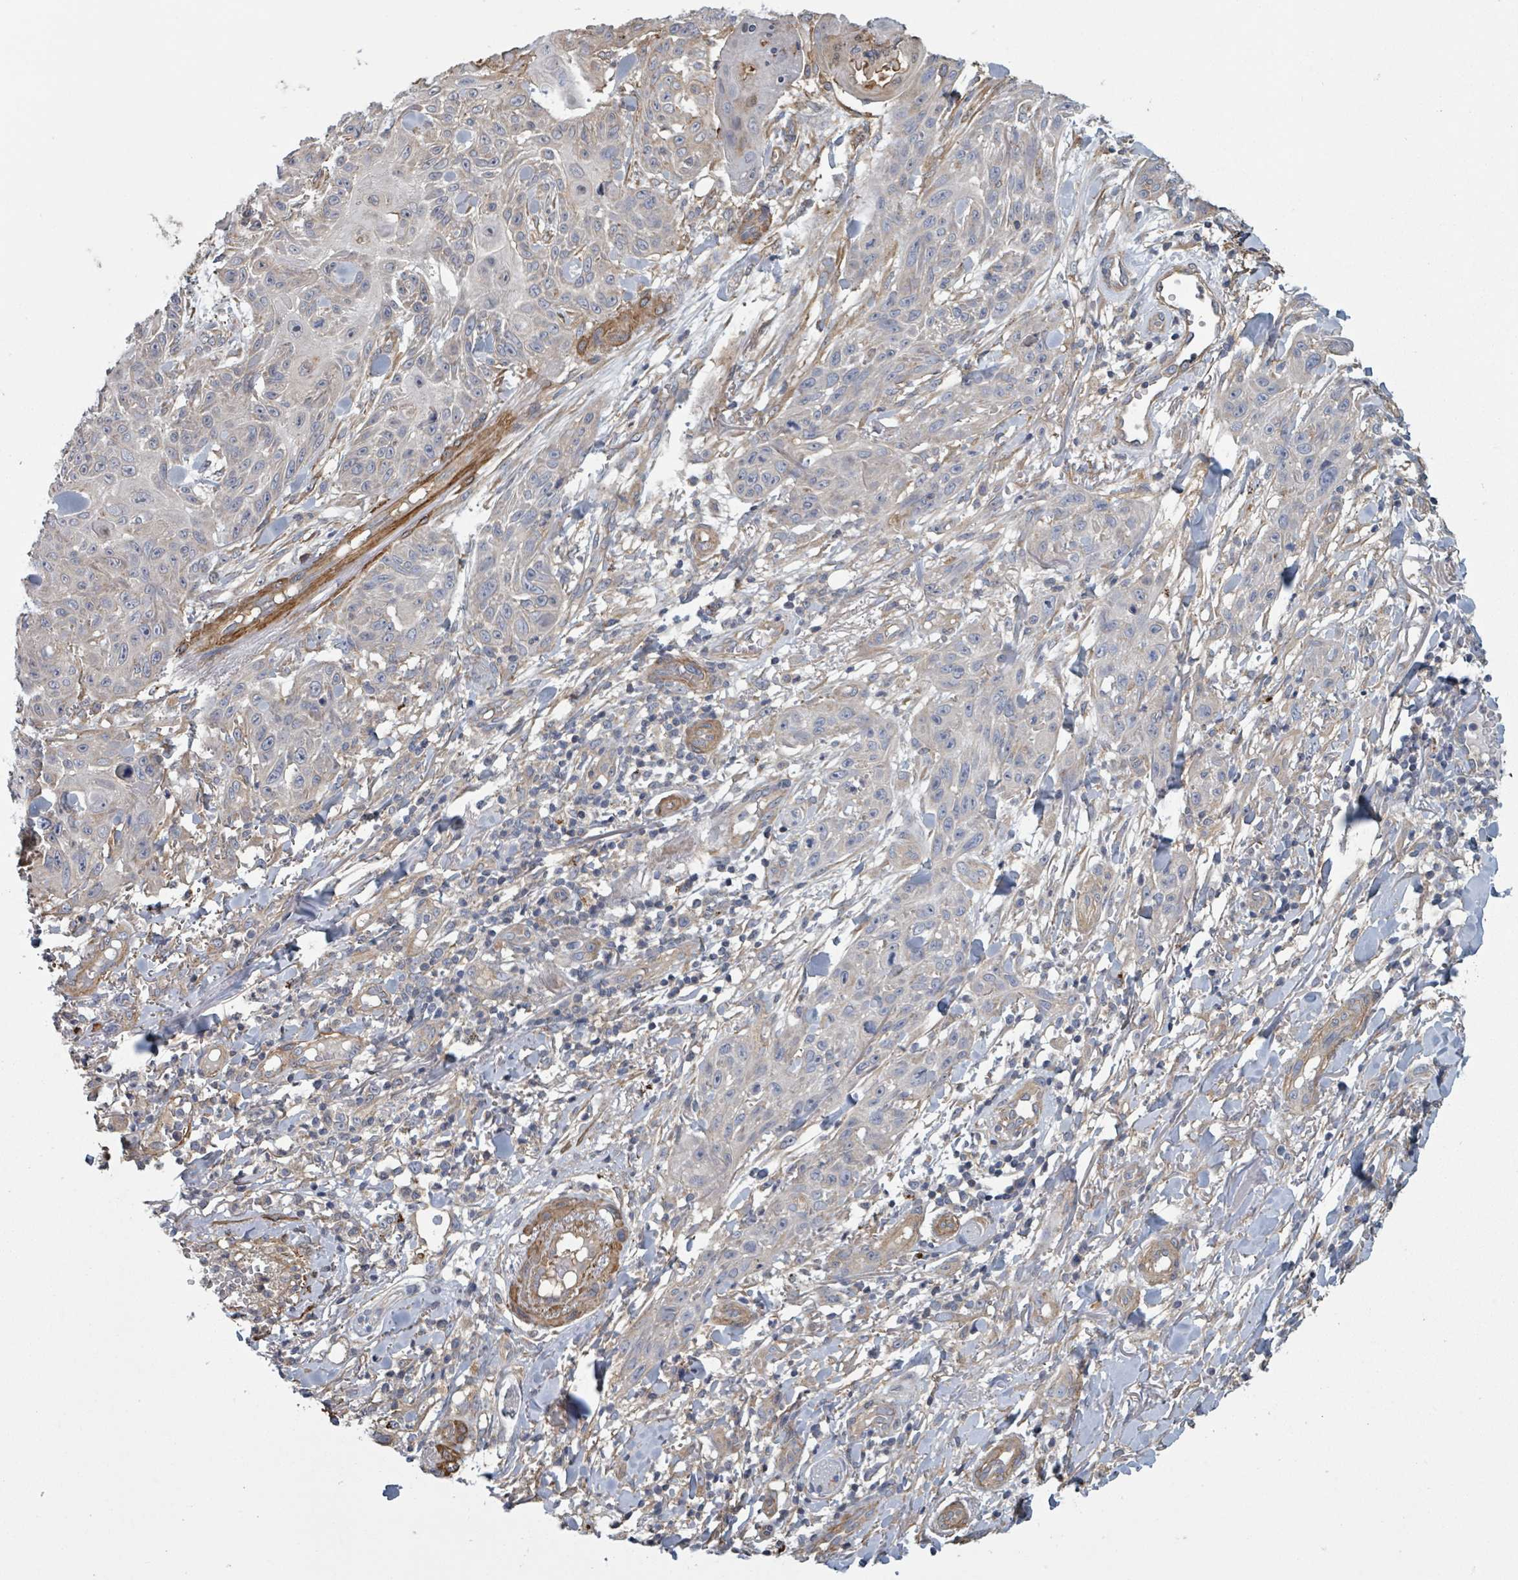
{"staining": {"intensity": "negative", "quantity": "none", "location": "none"}, "tissue": "skin cancer", "cell_type": "Tumor cells", "image_type": "cancer", "snomed": [{"axis": "morphology", "description": "Squamous cell carcinoma, NOS"}, {"axis": "topography", "description": "Skin"}], "caption": "An IHC micrograph of skin cancer (squamous cell carcinoma) is shown. There is no staining in tumor cells of skin cancer (squamous cell carcinoma).", "gene": "ADCK1", "patient": {"sex": "male", "age": 86}}